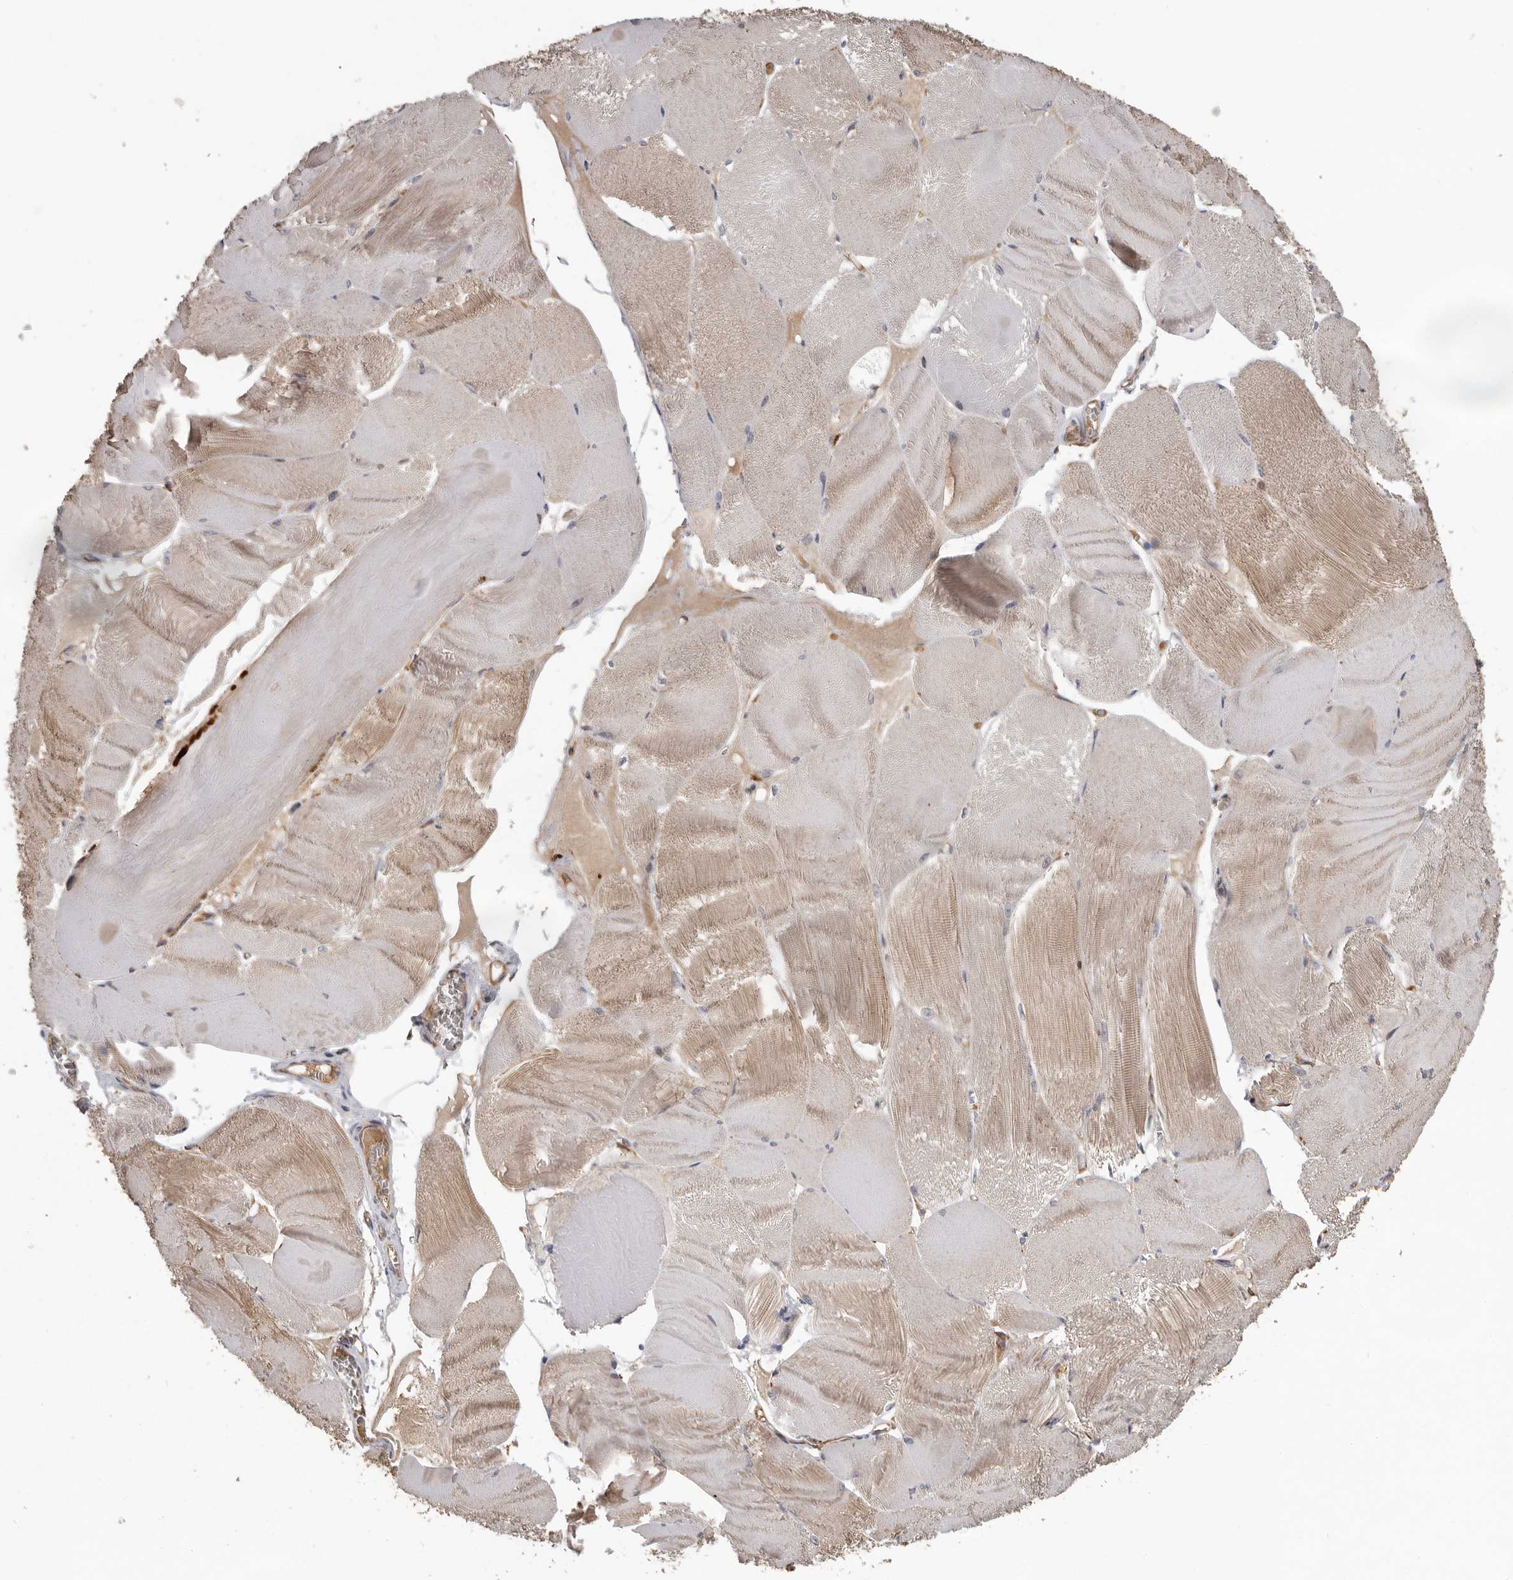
{"staining": {"intensity": "moderate", "quantity": "25%-75%", "location": "cytoplasmic/membranous"}, "tissue": "skeletal muscle", "cell_type": "Myocytes", "image_type": "normal", "snomed": [{"axis": "morphology", "description": "Normal tissue, NOS"}, {"axis": "morphology", "description": "Basal cell carcinoma"}, {"axis": "topography", "description": "Skeletal muscle"}], "caption": "Immunohistochemistry photomicrograph of benign human skeletal muscle stained for a protein (brown), which shows medium levels of moderate cytoplasmic/membranous expression in about 25%-75% of myocytes.", "gene": "MTF1", "patient": {"sex": "female", "age": 64}}